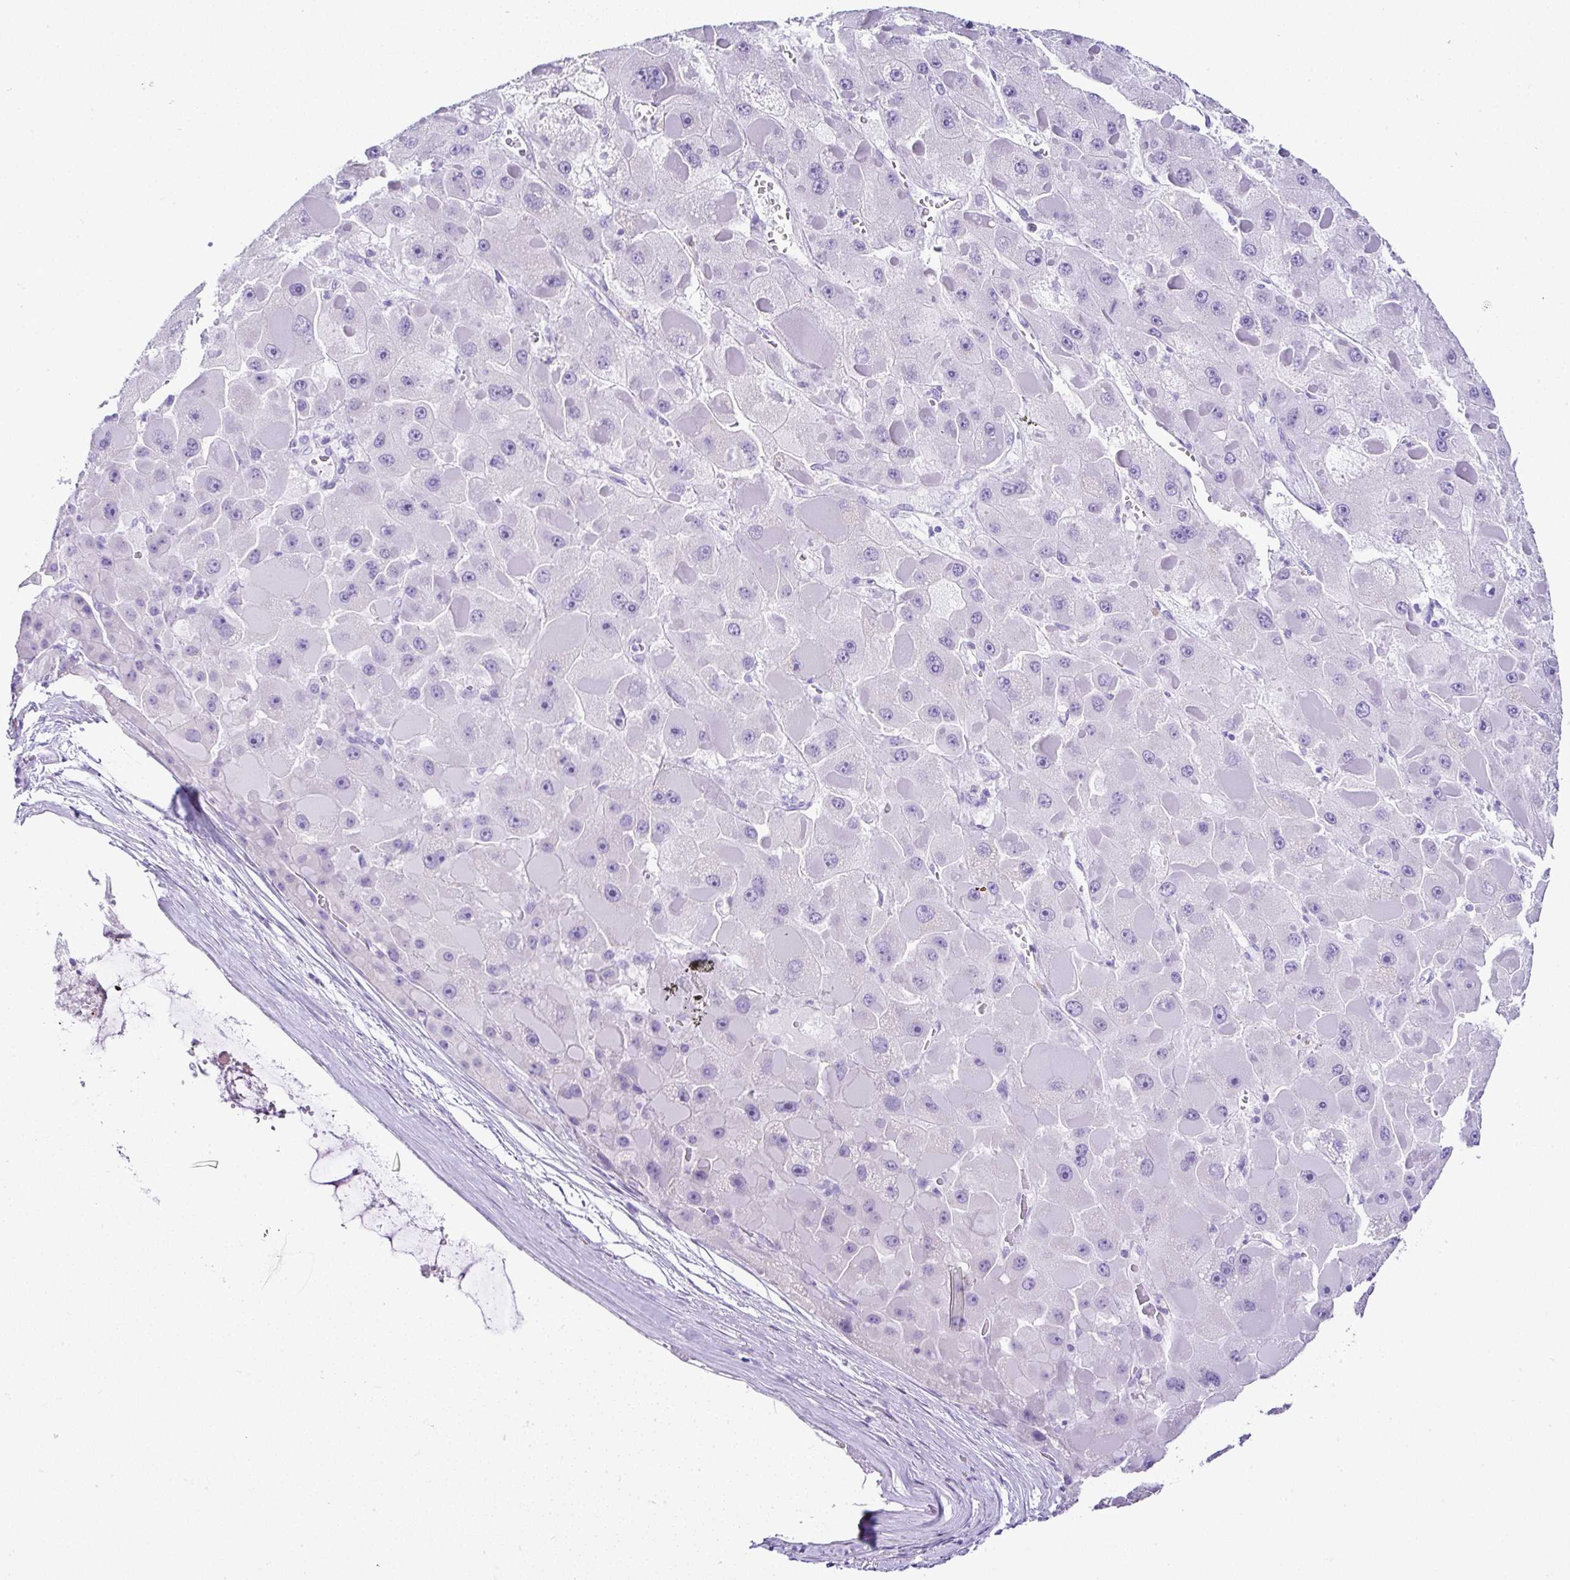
{"staining": {"intensity": "negative", "quantity": "none", "location": "none"}, "tissue": "liver cancer", "cell_type": "Tumor cells", "image_type": "cancer", "snomed": [{"axis": "morphology", "description": "Carcinoma, Hepatocellular, NOS"}, {"axis": "topography", "description": "Liver"}], "caption": "Hepatocellular carcinoma (liver) was stained to show a protein in brown. There is no significant staining in tumor cells.", "gene": "SERPINB3", "patient": {"sex": "female", "age": 73}}